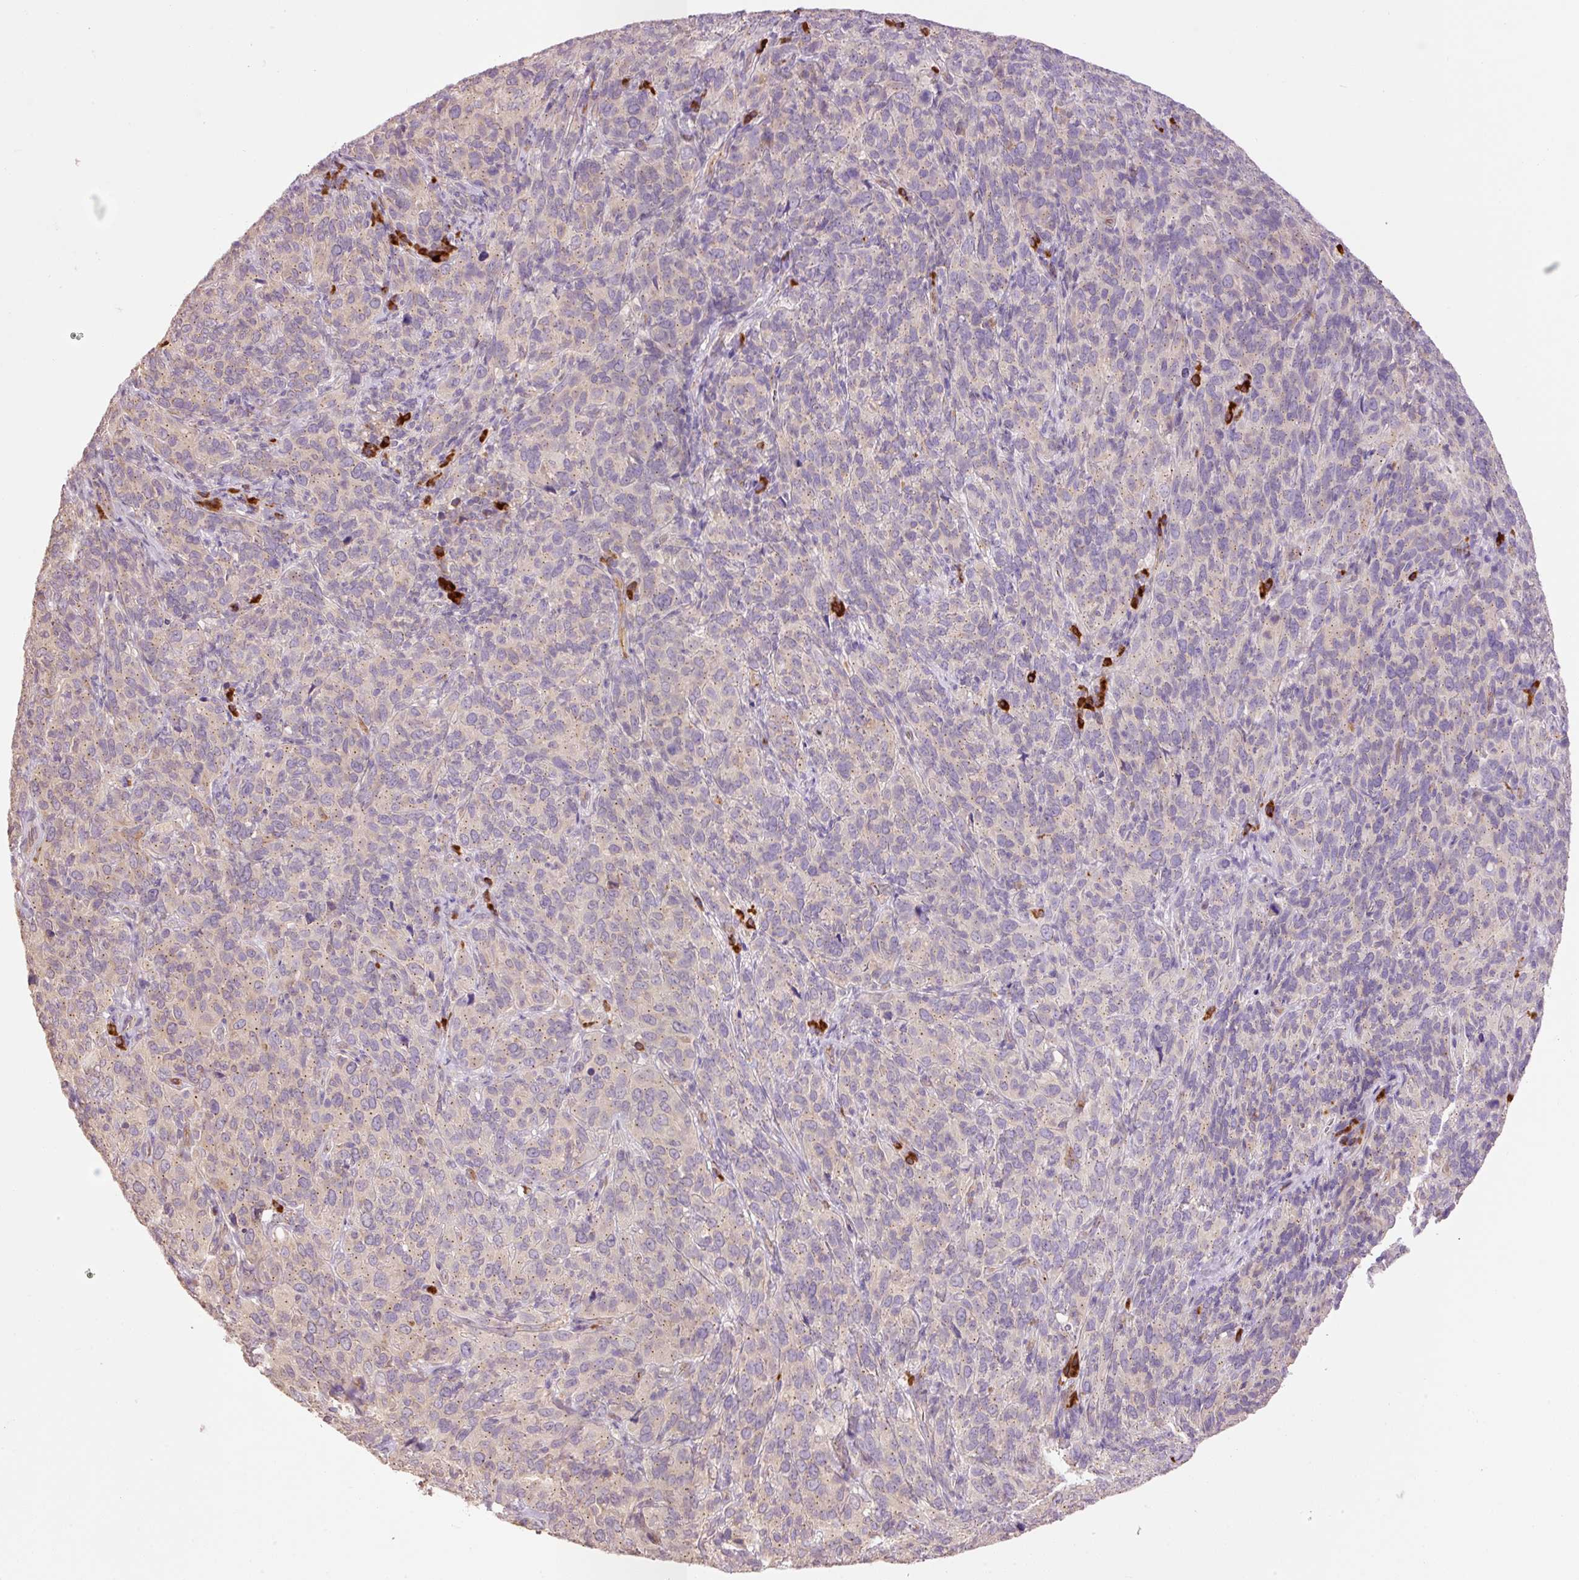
{"staining": {"intensity": "negative", "quantity": "none", "location": "none"}, "tissue": "cervical cancer", "cell_type": "Tumor cells", "image_type": "cancer", "snomed": [{"axis": "morphology", "description": "Normal tissue, NOS"}, {"axis": "morphology", "description": "Squamous cell carcinoma, NOS"}, {"axis": "topography", "description": "Cervix"}], "caption": "A histopathology image of squamous cell carcinoma (cervical) stained for a protein shows no brown staining in tumor cells.", "gene": "PNPLA5", "patient": {"sex": "female", "age": 51}}